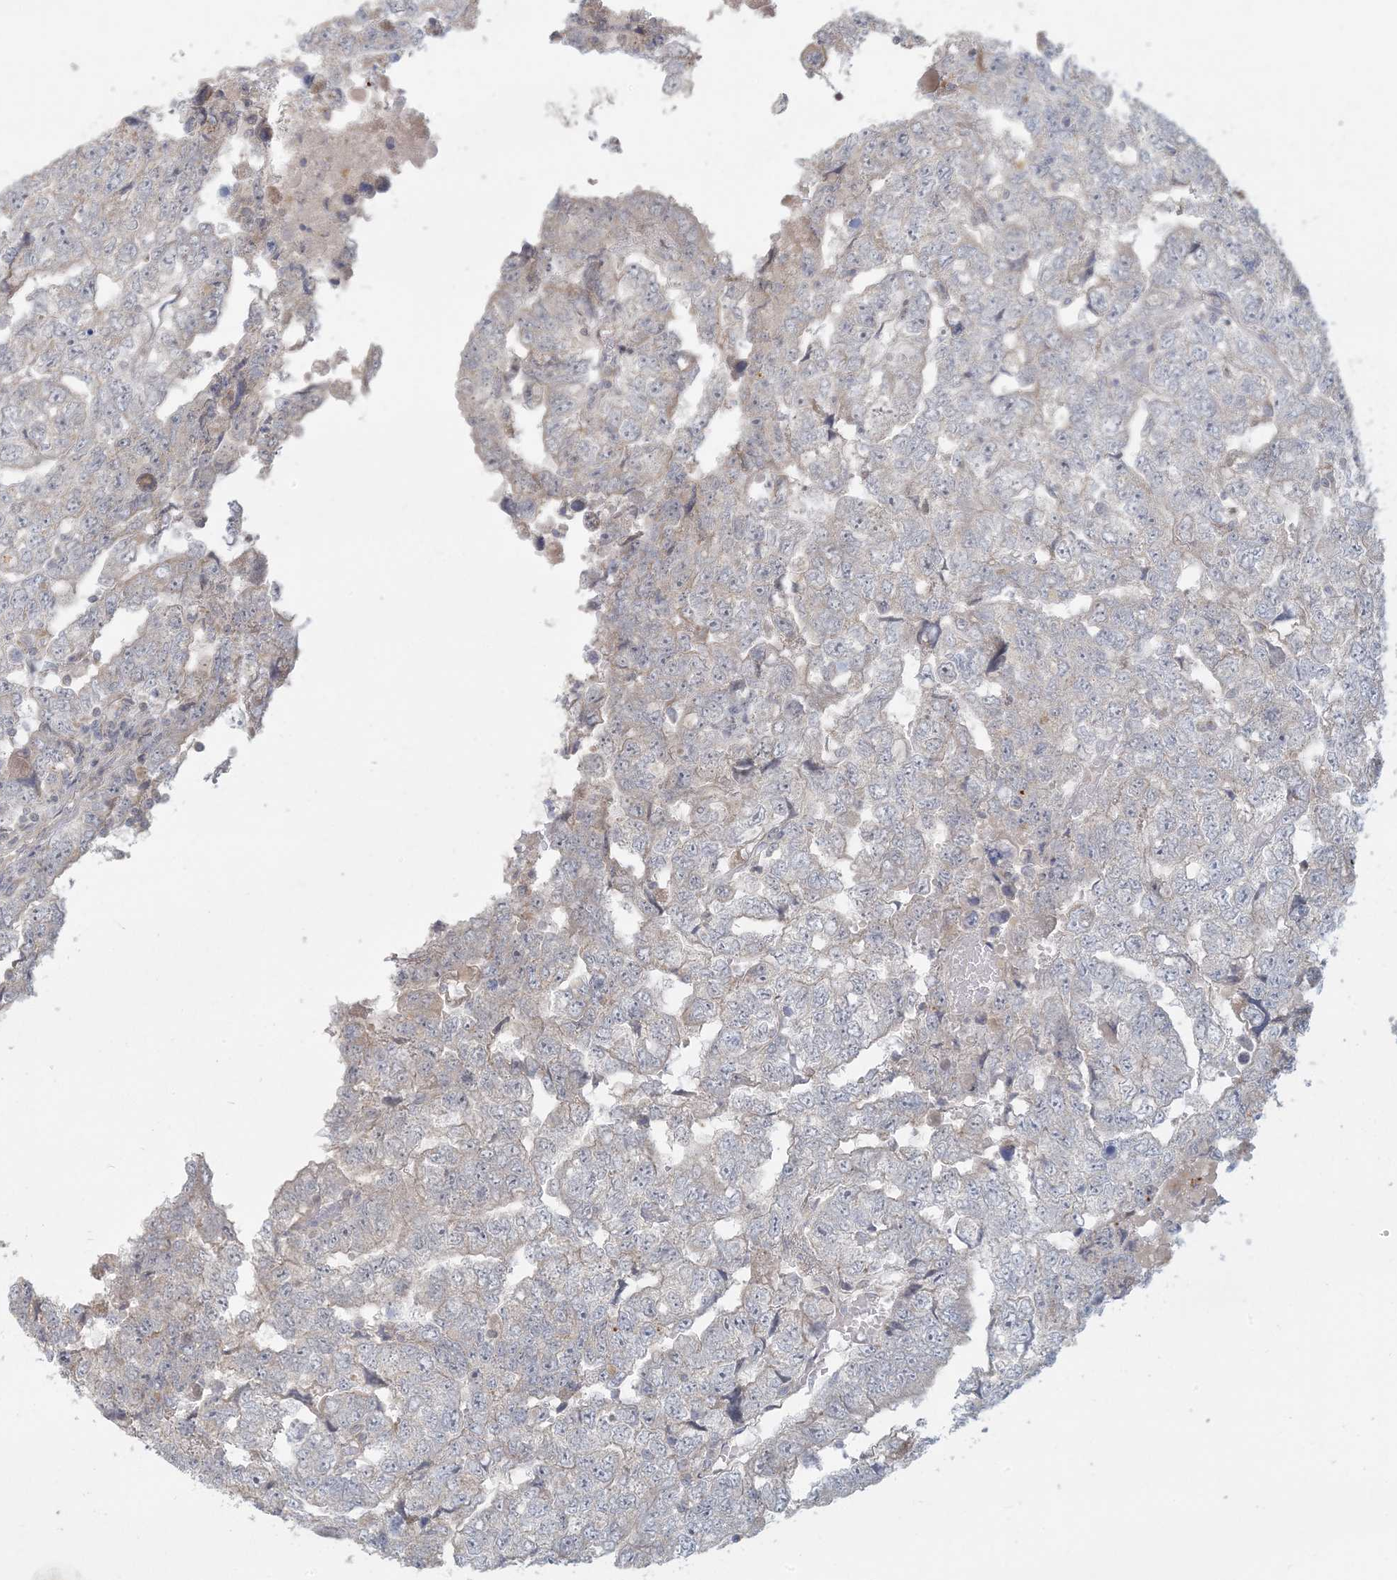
{"staining": {"intensity": "negative", "quantity": "none", "location": "none"}, "tissue": "testis cancer", "cell_type": "Tumor cells", "image_type": "cancer", "snomed": [{"axis": "morphology", "description": "Carcinoma, Embryonal, NOS"}, {"axis": "topography", "description": "Testis"}], "caption": "Testis embryonal carcinoma stained for a protein using immunohistochemistry displays no staining tumor cells.", "gene": "MCAT", "patient": {"sex": "male", "age": 36}}